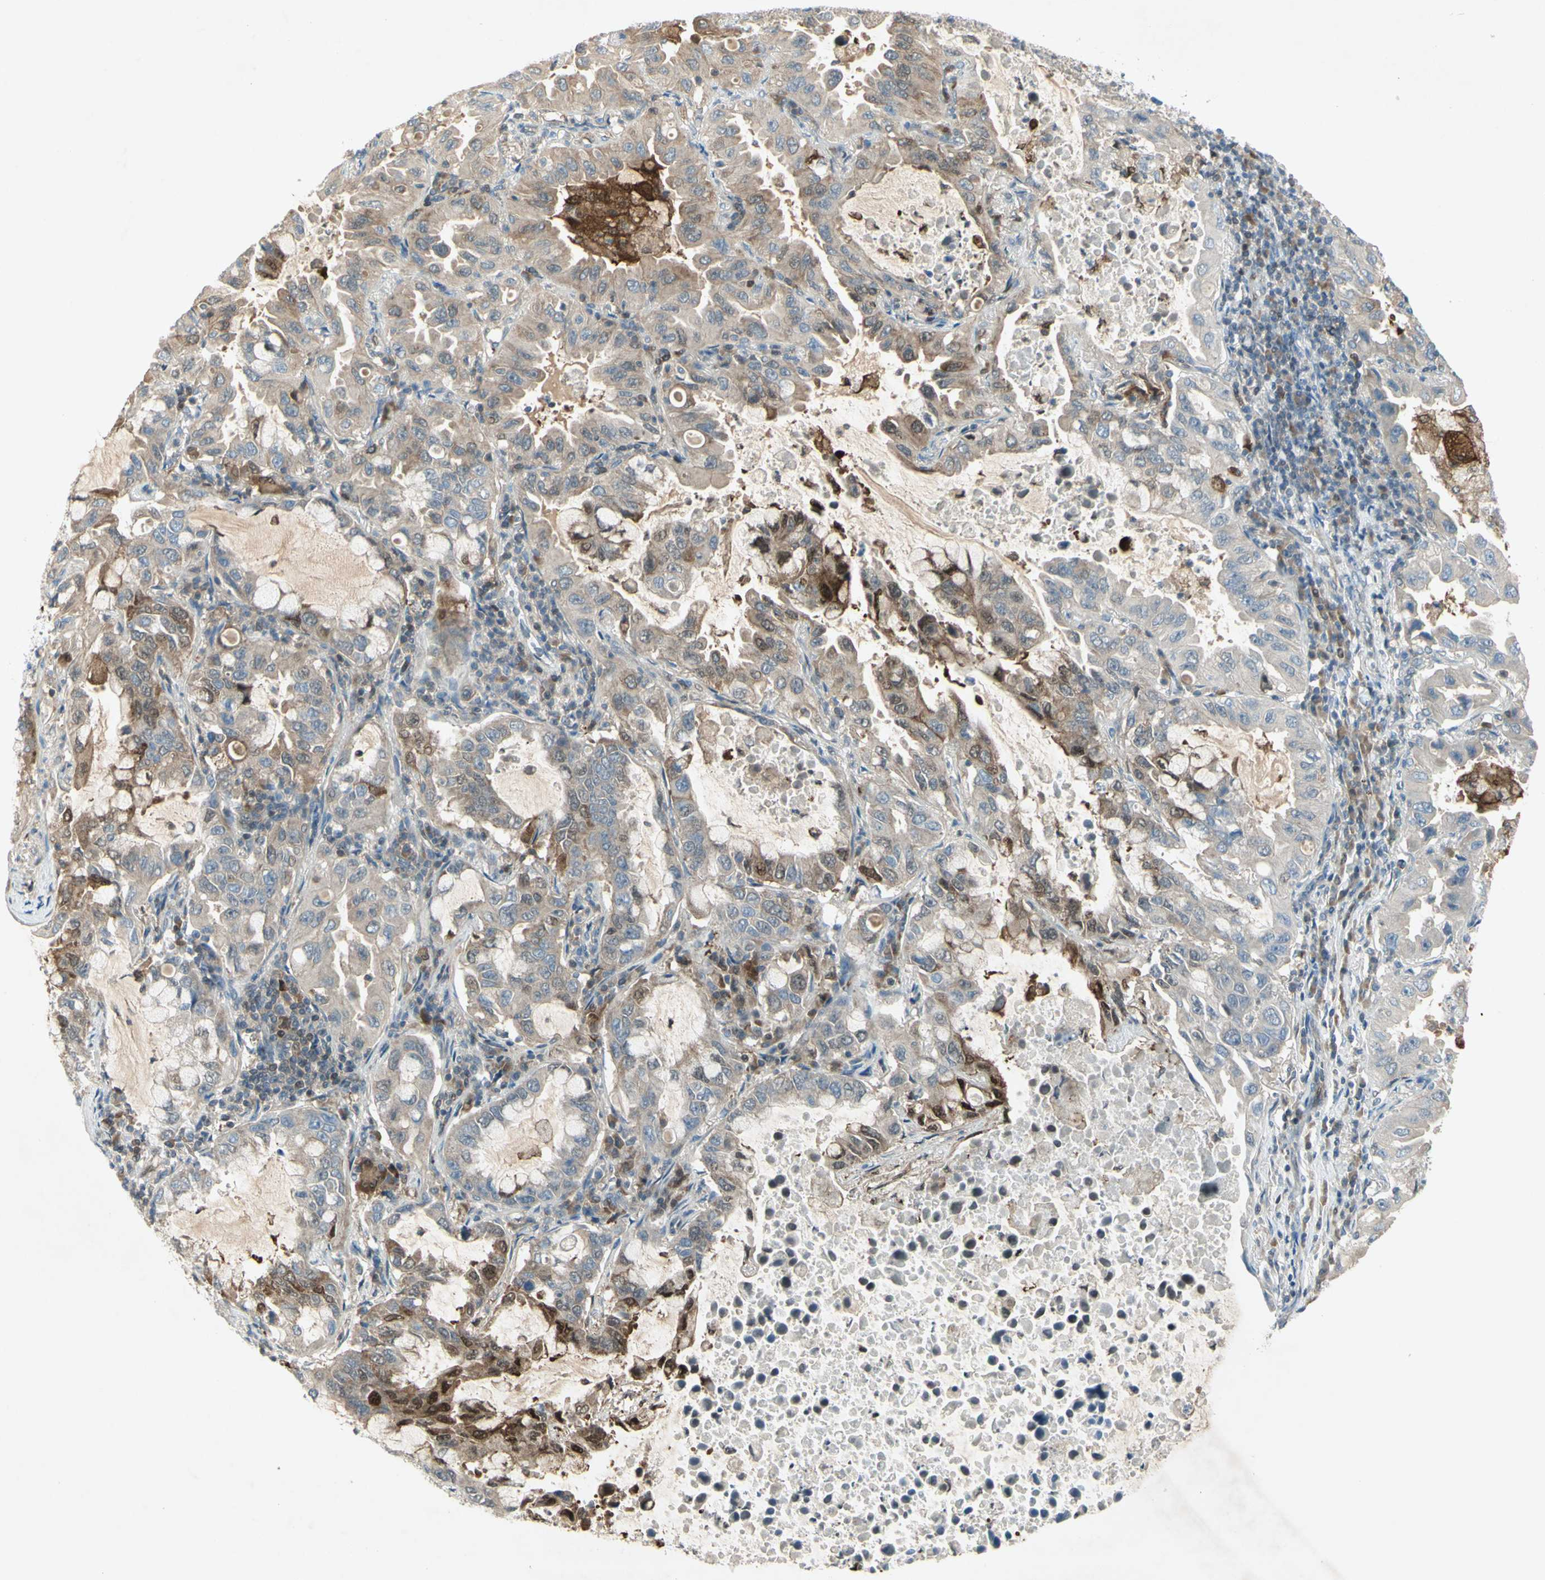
{"staining": {"intensity": "strong", "quantity": "25%-75%", "location": "cytoplasmic/membranous"}, "tissue": "lung cancer", "cell_type": "Tumor cells", "image_type": "cancer", "snomed": [{"axis": "morphology", "description": "Adenocarcinoma, NOS"}, {"axis": "topography", "description": "Lung"}], "caption": "This is a micrograph of immunohistochemistry staining of lung cancer, which shows strong staining in the cytoplasmic/membranous of tumor cells.", "gene": "C1orf159", "patient": {"sex": "male", "age": 64}}